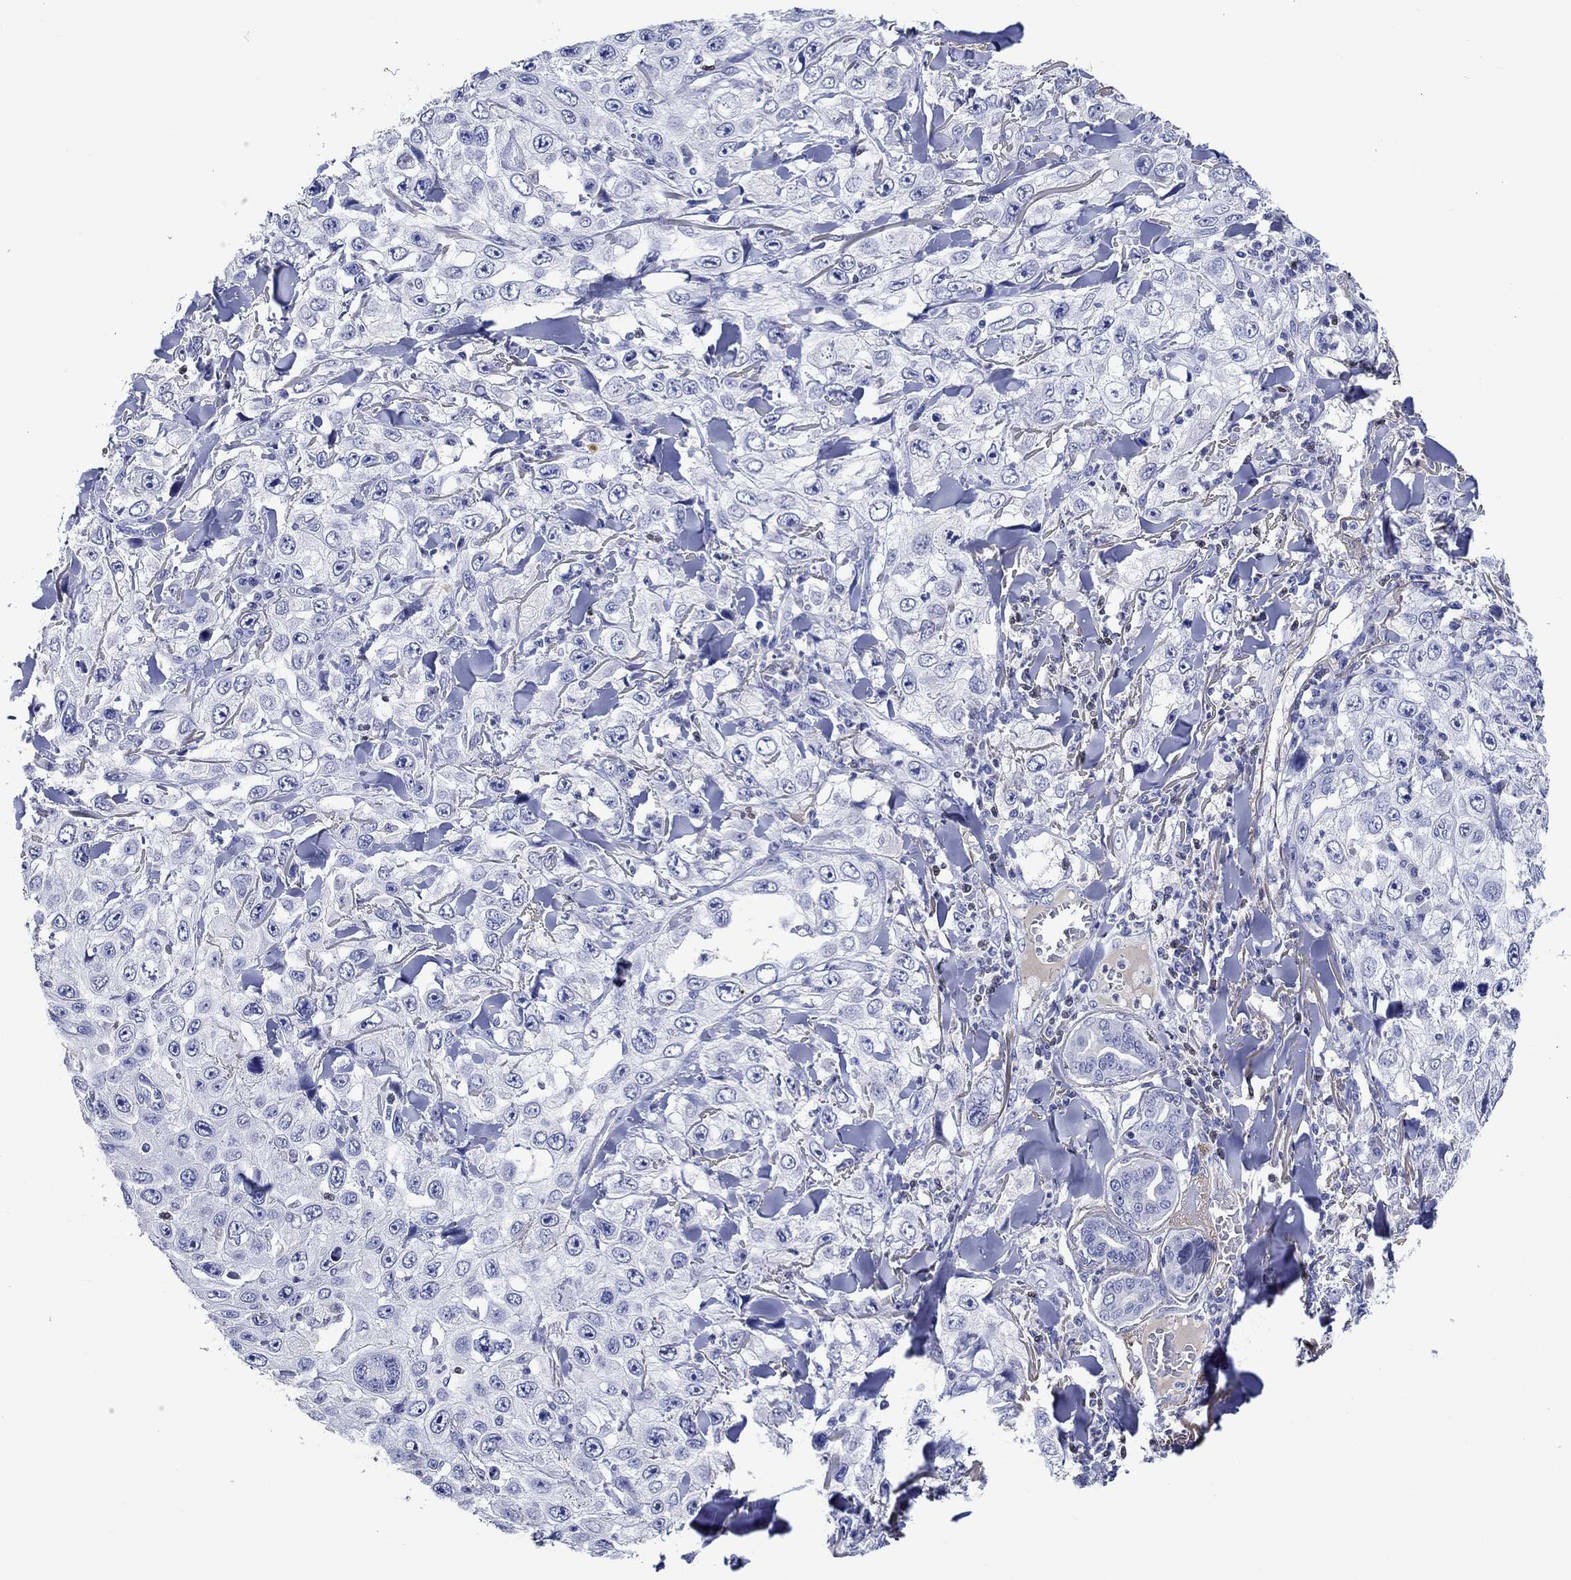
{"staining": {"intensity": "negative", "quantity": "none", "location": "none"}, "tissue": "skin cancer", "cell_type": "Tumor cells", "image_type": "cancer", "snomed": [{"axis": "morphology", "description": "Squamous cell carcinoma, NOS"}, {"axis": "topography", "description": "Skin"}], "caption": "IHC histopathology image of neoplastic tissue: skin cancer (squamous cell carcinoma) stained with DAB displays no significant protein positivity in tumor cells.", "gene": "KLHL35", "patient": {"sex": "male", "age": 82}}